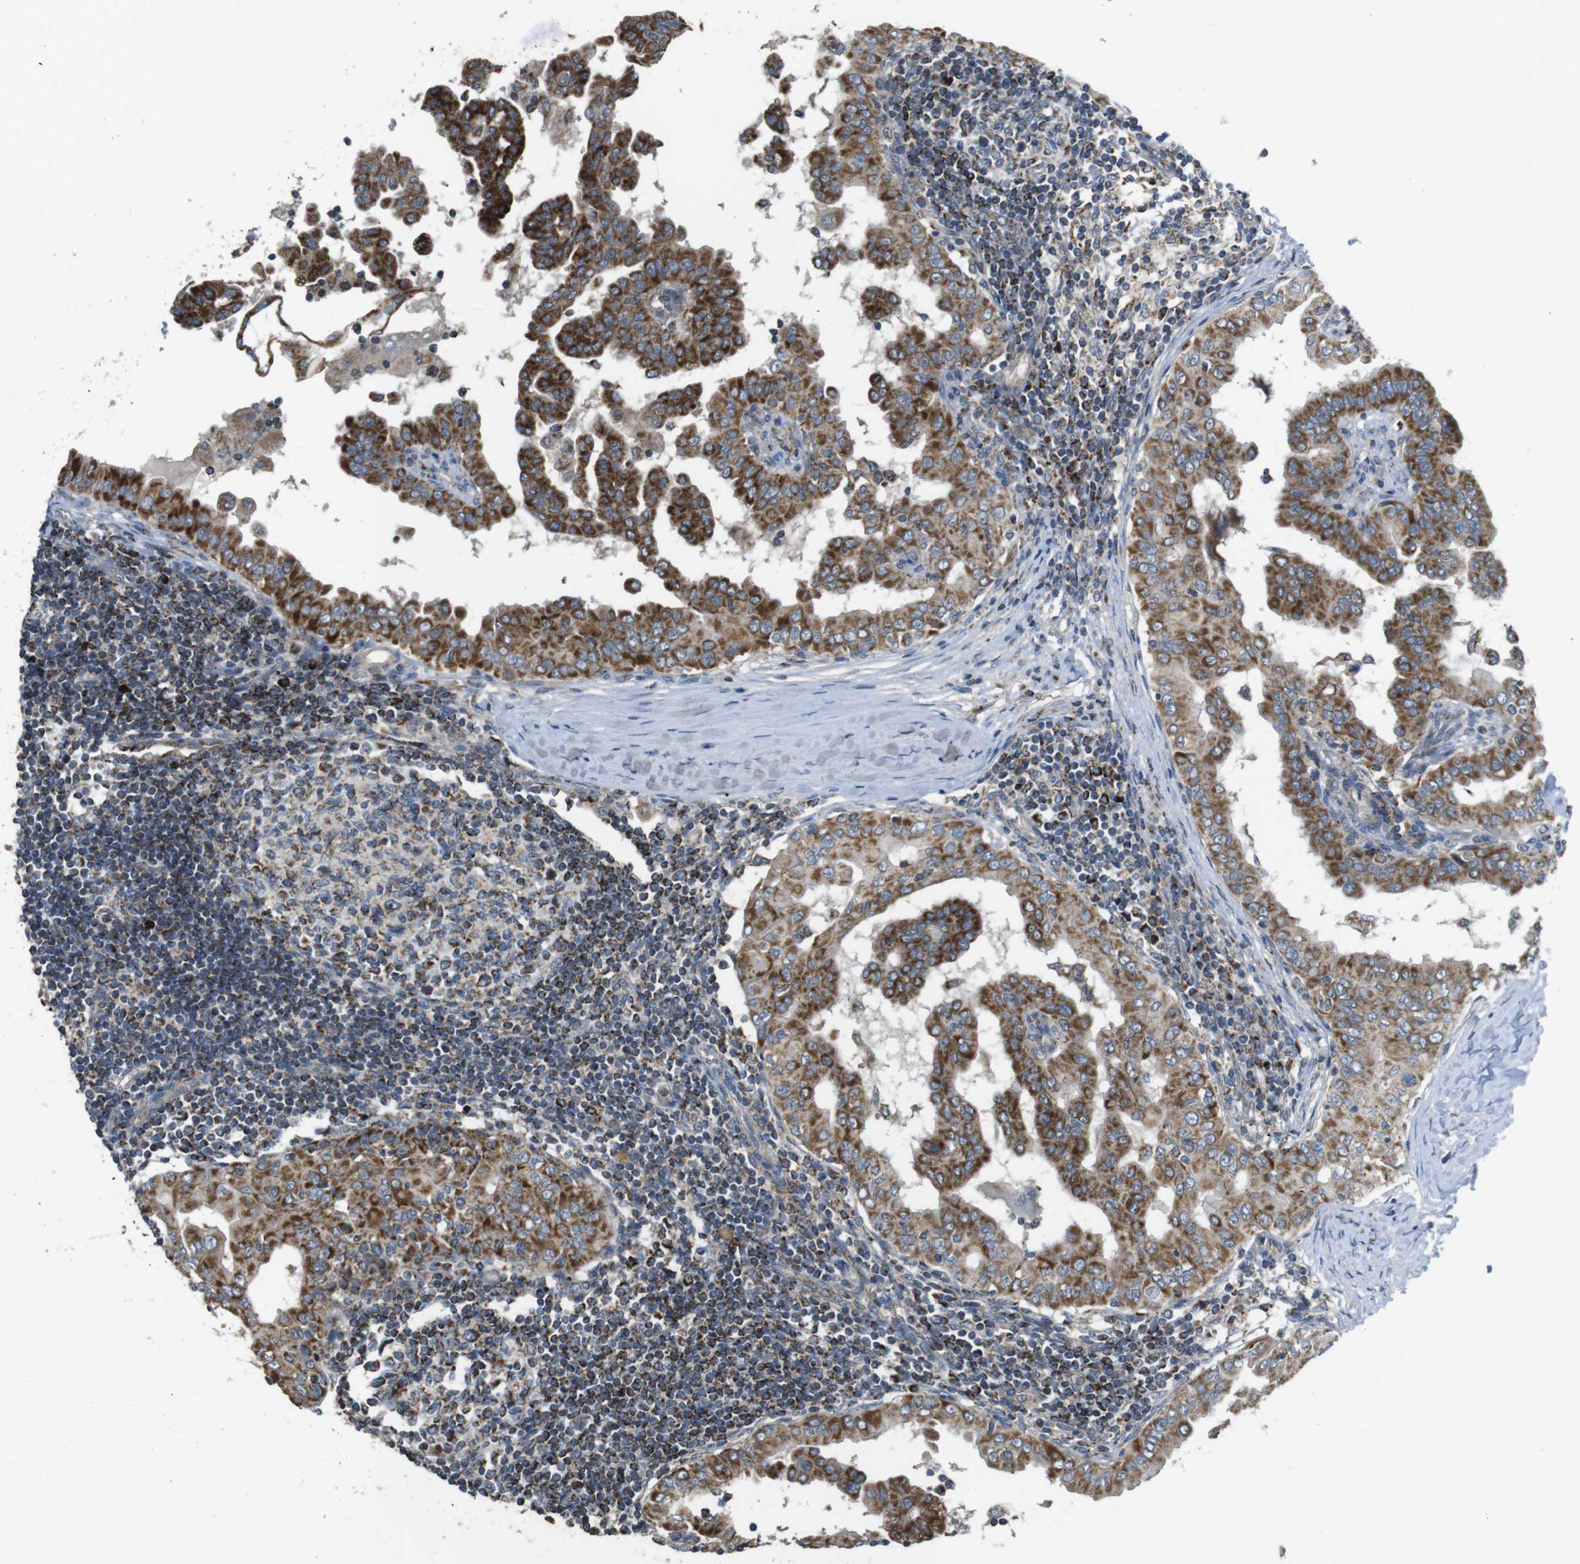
{"staining": {"intensity": "strong", "quantity": ">75%", "location": "cytoplasmic/membranous"}, "tissue": "thyroid cancer", "cell_type": "Tumor cells", "image_type": "cancer", "snomed": [{"axis": "morphology", "description": "Papillary adenocarcinoma, NOS"}, {"axis": "topography", "description": "Thyroid gland"}], "caption": "About >75% of tumor cells in thyroid papillary adenocarcinoma exhibit strong cytoplasmic/membranous protein positivity as visualized by brown immunohistochemical staining.", "gene": "CALHM2", "patient": {"sex": "male", "age": 33}}